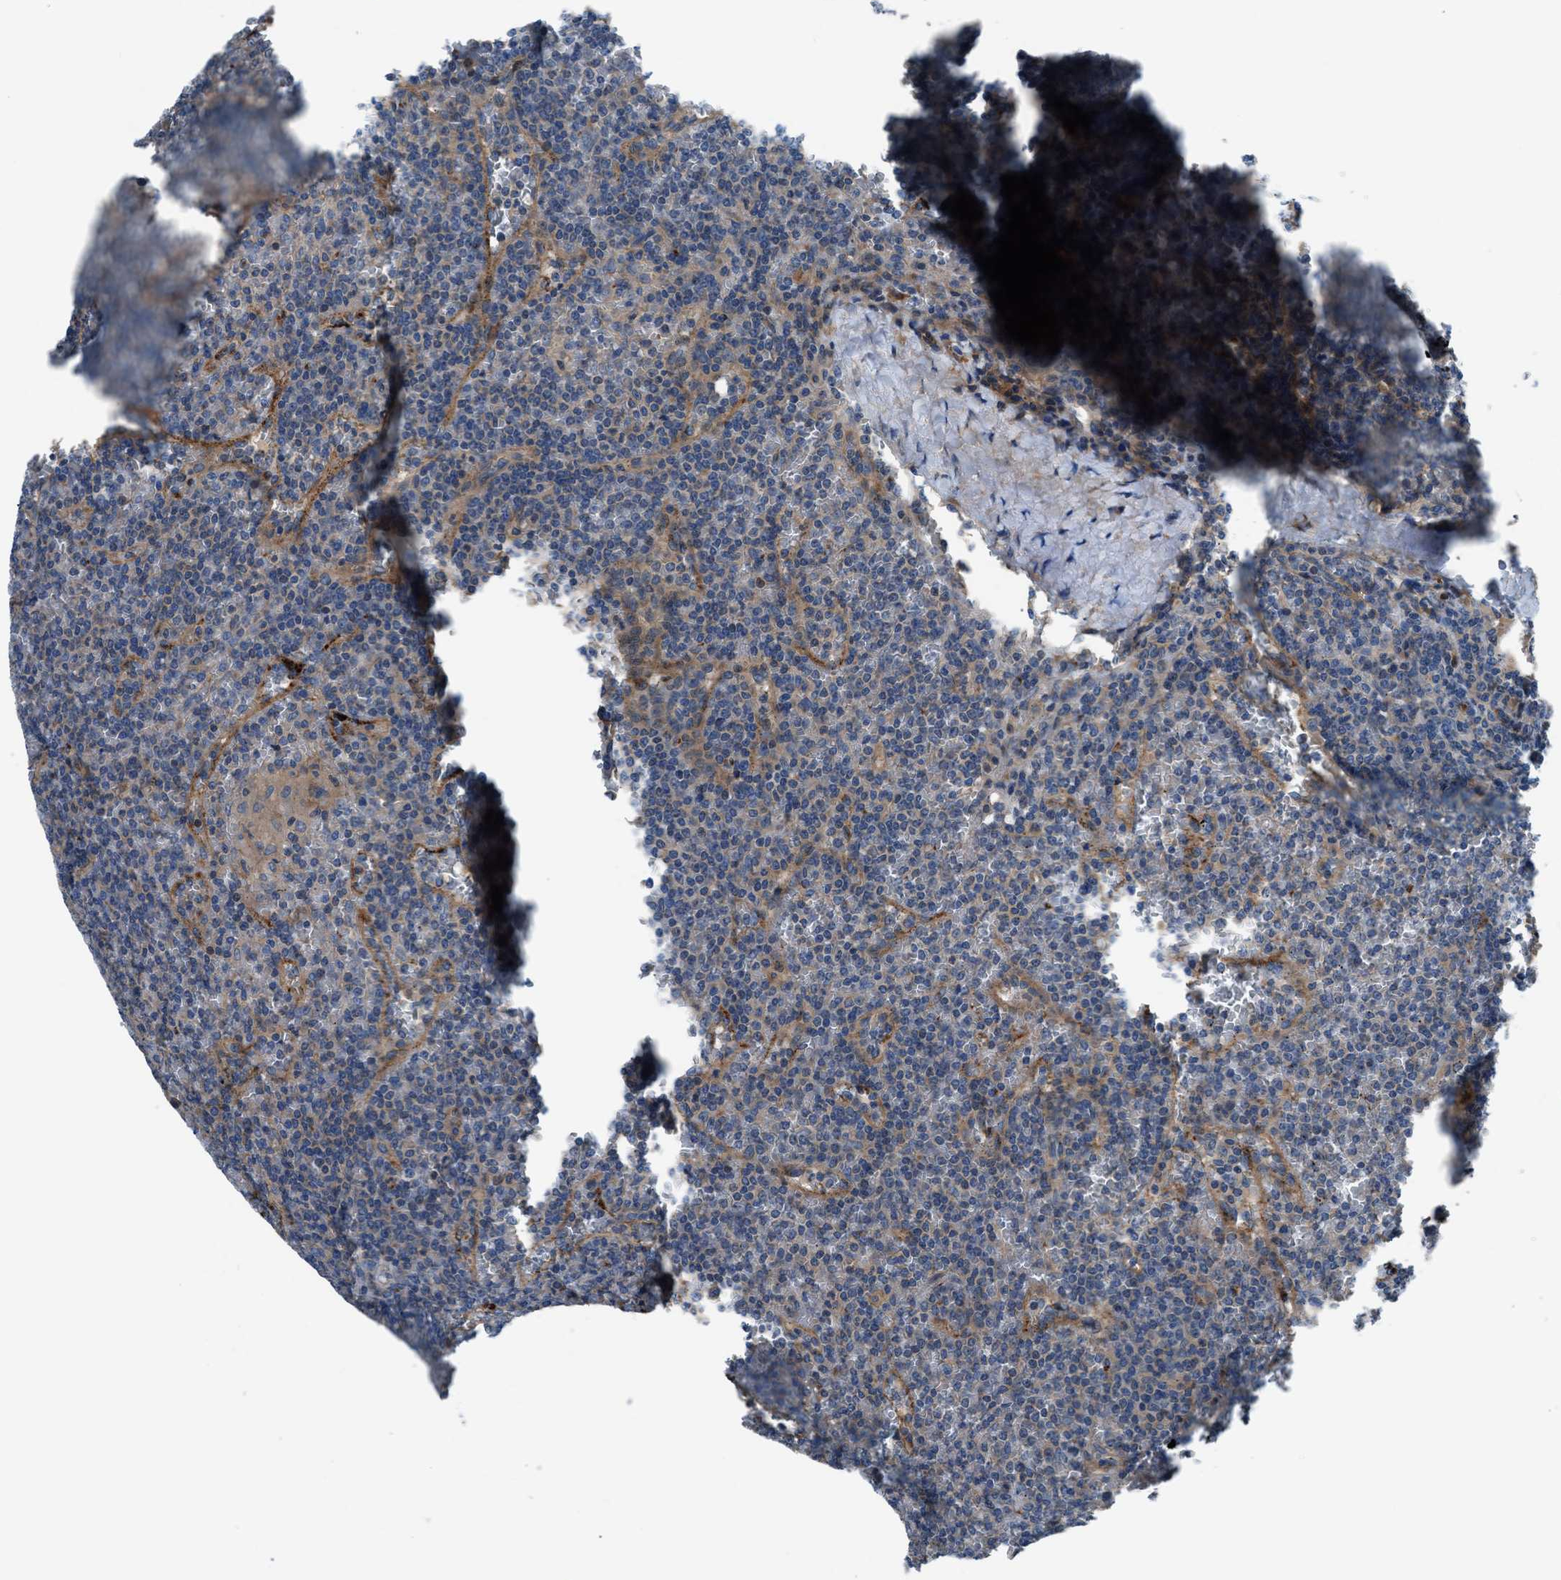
{"staining": {"intensity": "negative", "quantity": "none", "location": "none"}, "tissue": "lymphoma", "cell_type": "Tumor cells", "image_type": "cancer", "snomed": [{"axis": "morphology", "description": "Malignant lymphoma, non-Hodgkin's type, Low grade"}, {"axis": "topography", "description": "Spleen"}], "caption": "Immunohistochemical staining of human lymphoma displays no significant expression in tumor cells.", "gene": "SLC38A6", "patient": {"sex": "female", "age": 19}}